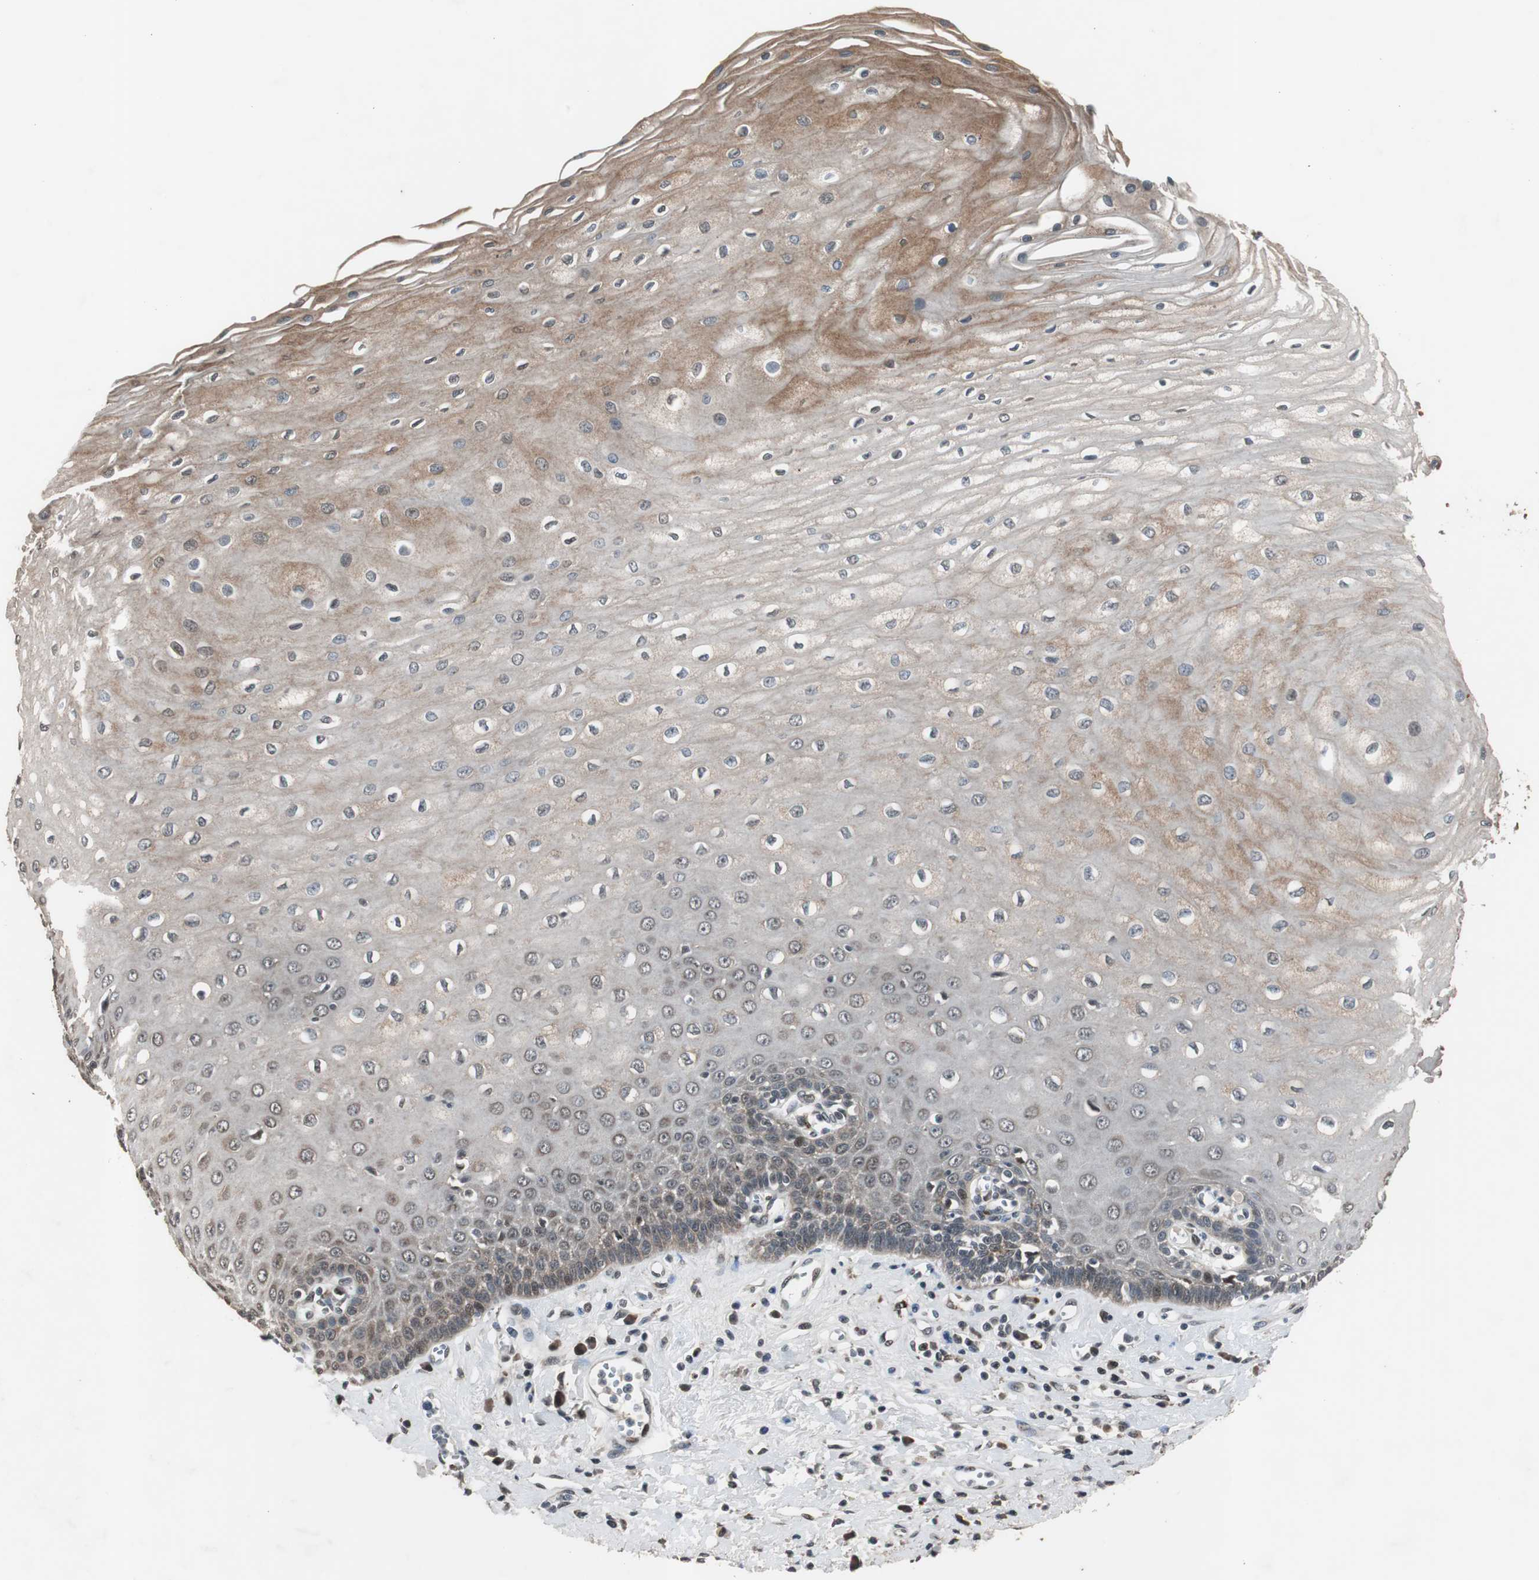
{"staining": {"intensity": "moderate", "quantity": "25%-75%", "location": "cytoplasmic/membranous,nuclear"}, "tissue": "esophagus", "cell_type": "Squamous epithelial cells", "image_type": "normal", "snomed": [{"axis": "morphology", "description": "Normal tissue, NOS"}, {"axis": "morphology", "description": "Squamous cell carcinoma, NOS"}, {"axis": "topography", "description": "Esophagus"}], "caption": "Normal esophagus shows moderate cytoplasmic/membranous,nuclear expression in about 25%-75% of squamous epithelial cells (DAB IHC with brightfield microscopy, high magnification)..", "gene": "BOLA1", "patient": {"sex": "male", "age": 65}}